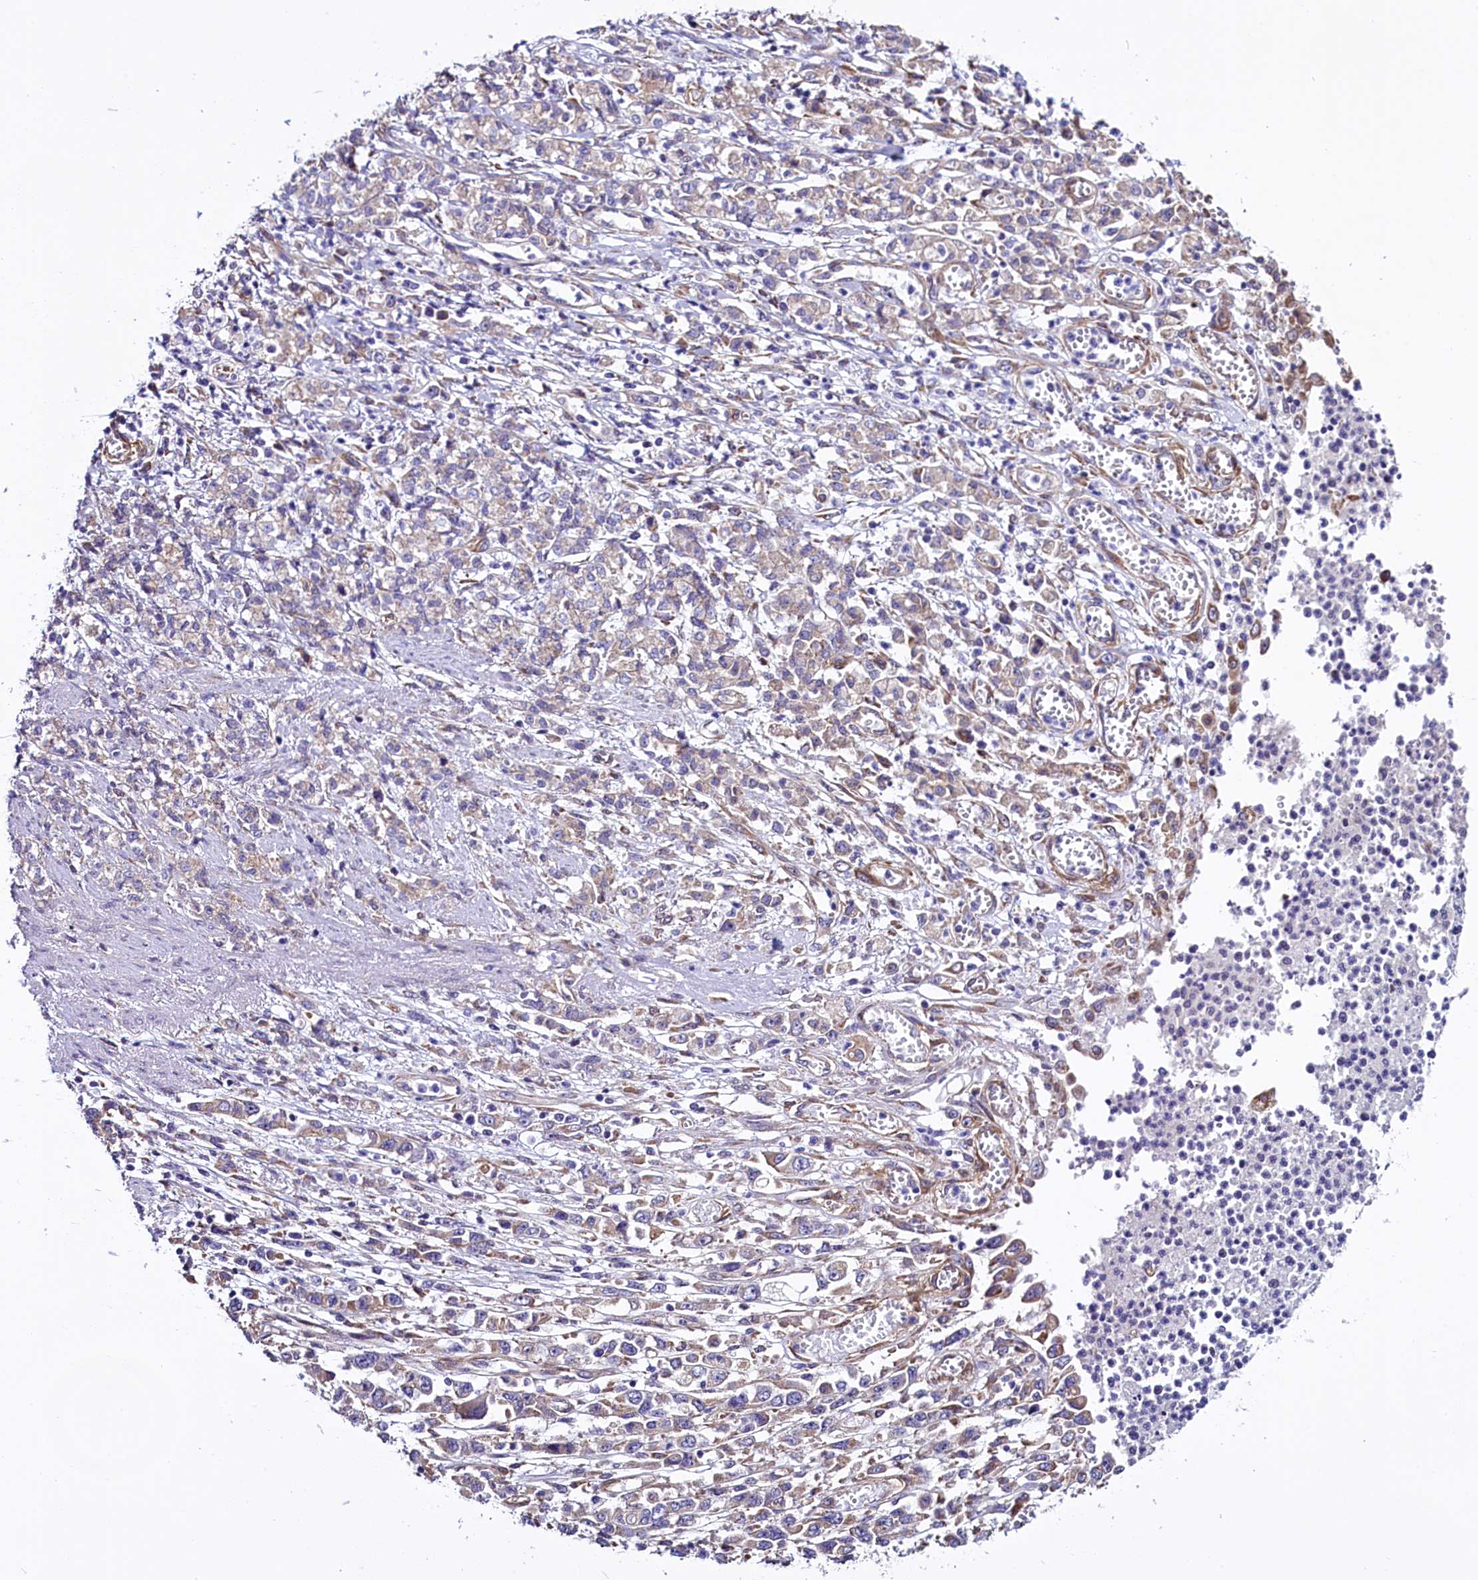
{"staining": {"intensity": "weak", "quantity": "<25%", "location": "cytoplasmic/membranous"}, "tissue": "stomach cancer", "cell_type": "Tumor cells", "image_type": "cancer", "snomed": [{"axis": "morphology", "description": "Adenocarcinoma, NOS"}, {"axis": "topography", "description": "Stomach"}], "caption": "The histopathology image exhibits no significant positivity in tumor cells of stomach adenocarcinoma. The staining was performed using DAB to visualize the protein expression in brown, while the nuclei were stained in blue with hematoxylin (Magnification: 20x).", "gene": "UACA", "patient": {"sex": "female", "age": 76}}